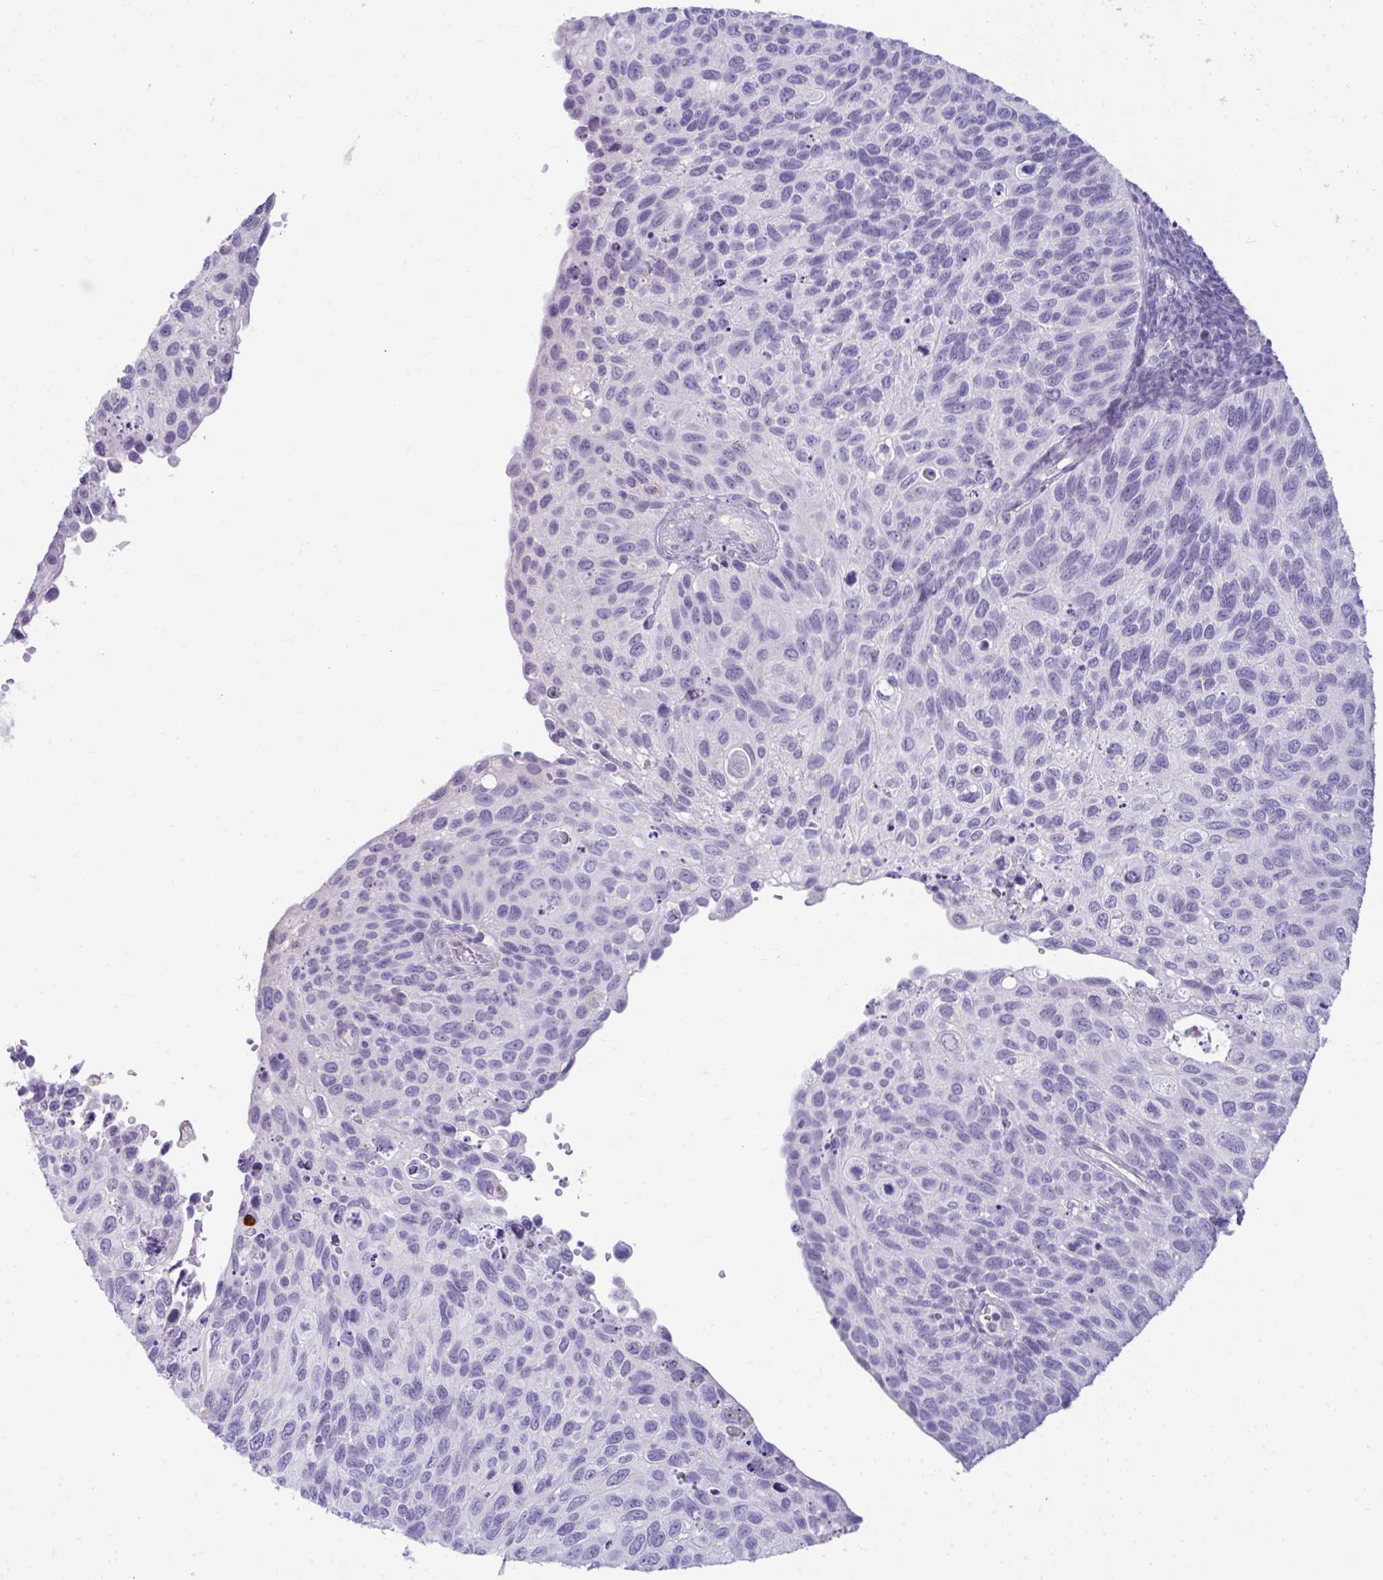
{"staining": {"intensity": "negative", "quantity": "none", "location": "none"}, "tissue": "cervical cancer", "cell_type": "Tumor cells", "image_type": "cancer", "snomed": [{"axis": "morphology", "description": "Squamous cell carcinoma, NOS"}, {"axis": "topography", "description": "Cervix"}], "caption": "Immunohistochemical staining of human squamous cell carcinoma (cervical) shows no significant expression in tumor cells.", "gene": "PIGZ", "patient": {"sex": "female", "age": 70}}